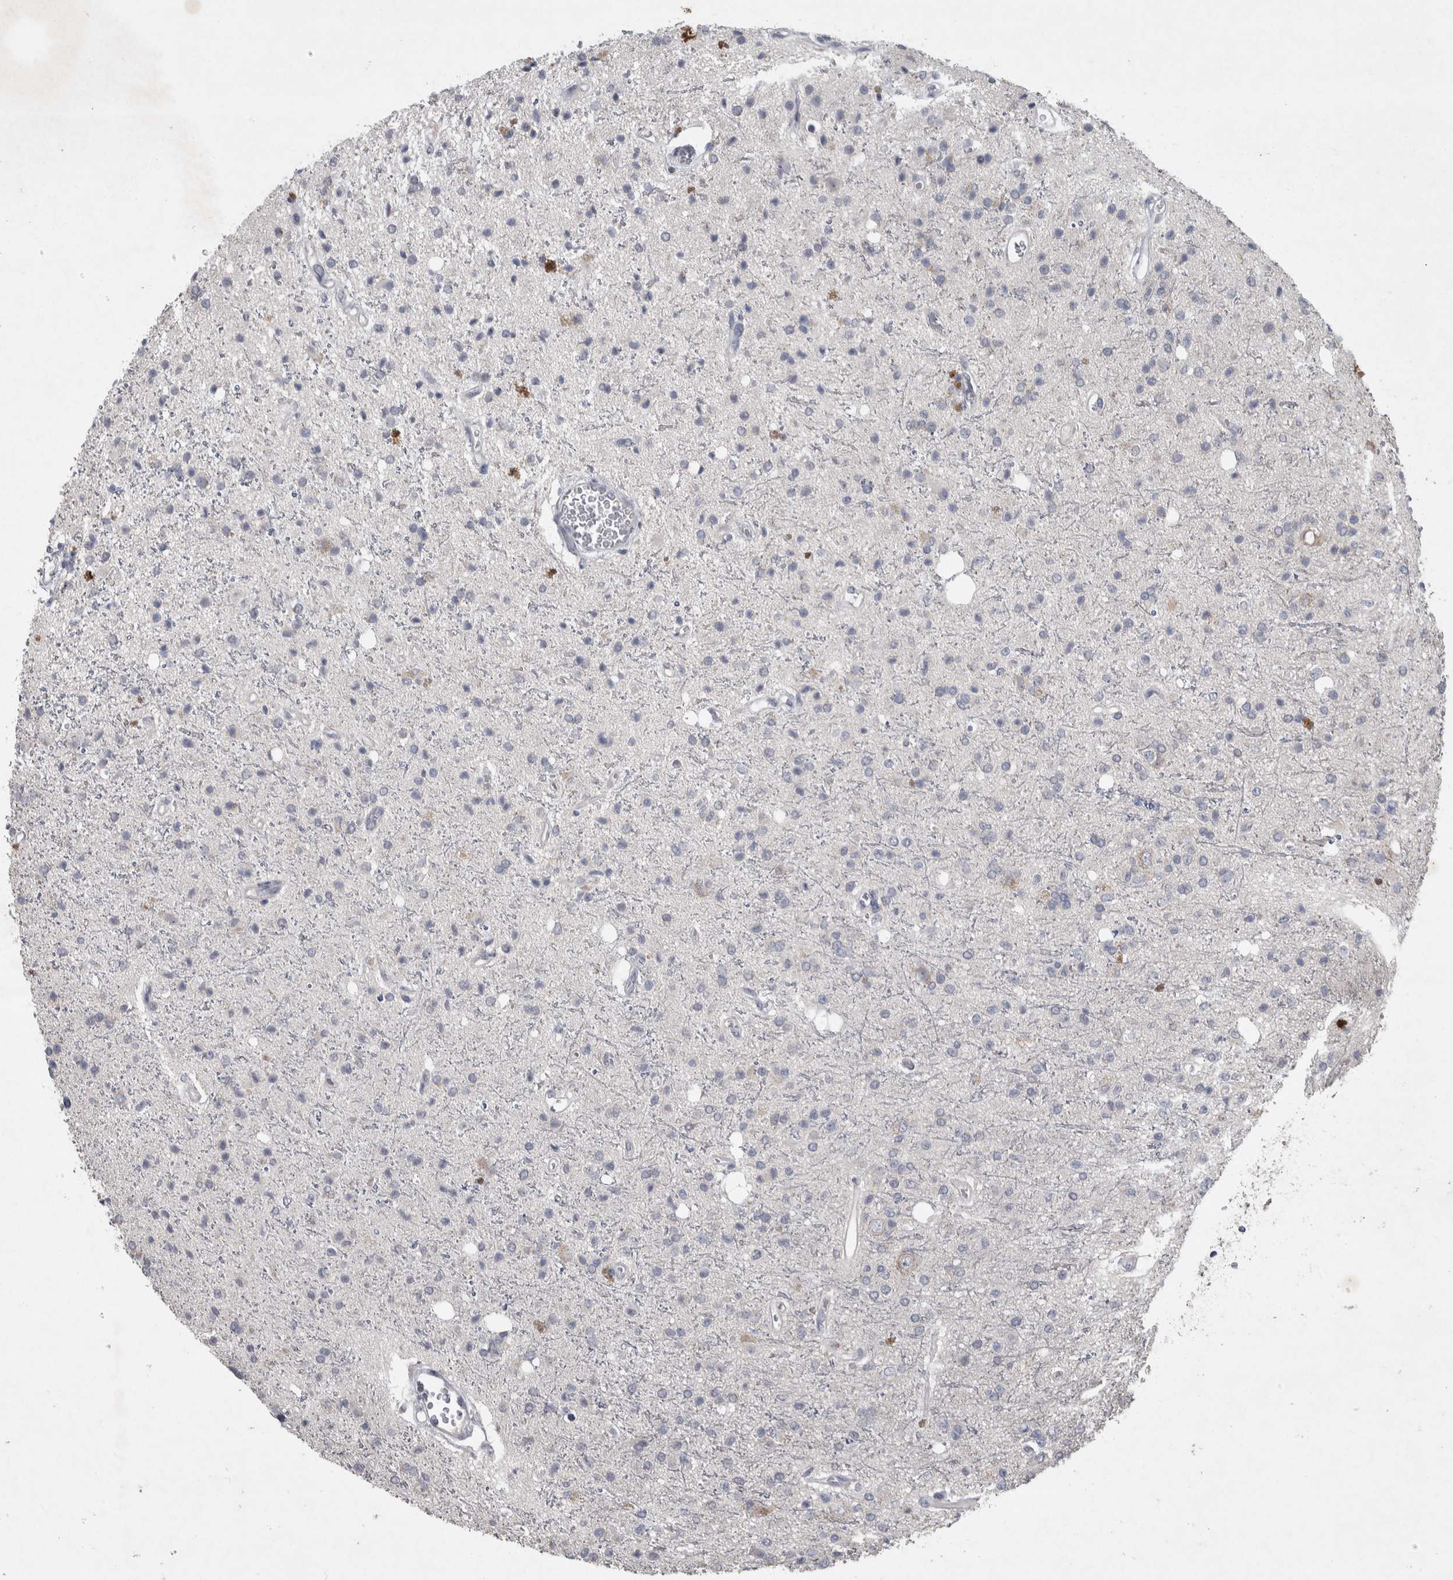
{"staining": {"intensity": "weak", "quantity": "<25%", "location": "cytoplasmic/membranous"}, "tissue": "glioma", "cell_type": "Tumor cells", "image_type": "cancer", "snomed": [{"axis": "morphology", "description": "Glioma, malignant, High grade"}, {"axis": "topography", "description": "Brain"}], "caption": "Immunohistochemical staining of human glioma reveals no significant expression in tumor cells.", "gene": "SRP68", "patient": {"sex": "male", "age": 47}}